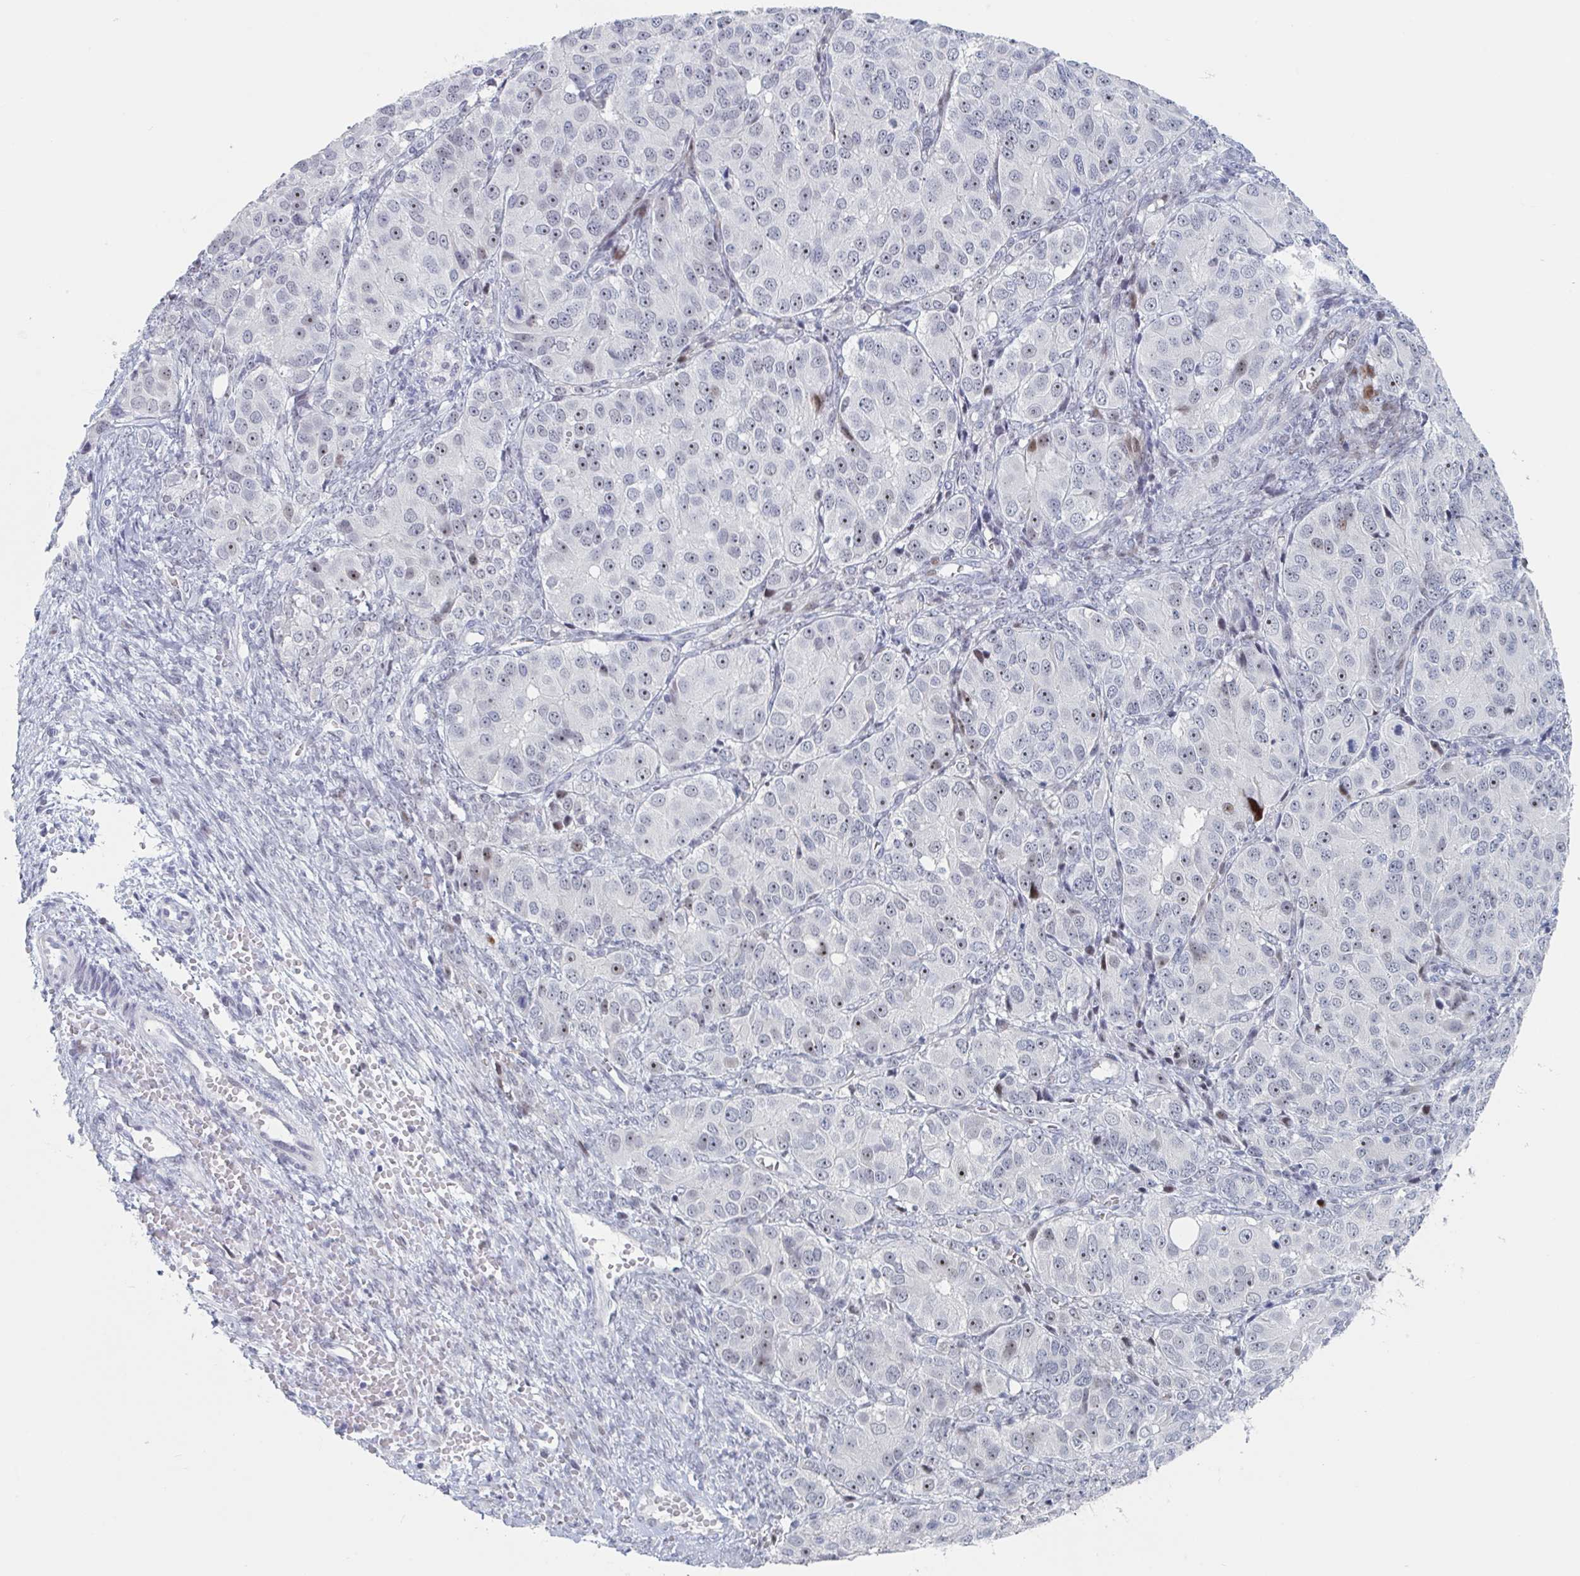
{"staining": {"intensity": "moderate", "quantity": "<25%", "location": "nuclear"}, "tissue": "ovarian cancer", "cell_type": "Tumor cells", "image_type": "cancer", "snomed": [{"axis": "morphology", "description": "Carcinoma, endometroid"}, {"axis": "topography", "description": "Ovary"}], "caption": "The image shows staining of ovarian cancer (endometroid carcinoma), revealing moderate nuclear protein positivity (brown color) within tumor cells.", "gene": "NR1H2", "patient": {"sex": "female", "age": 51}}